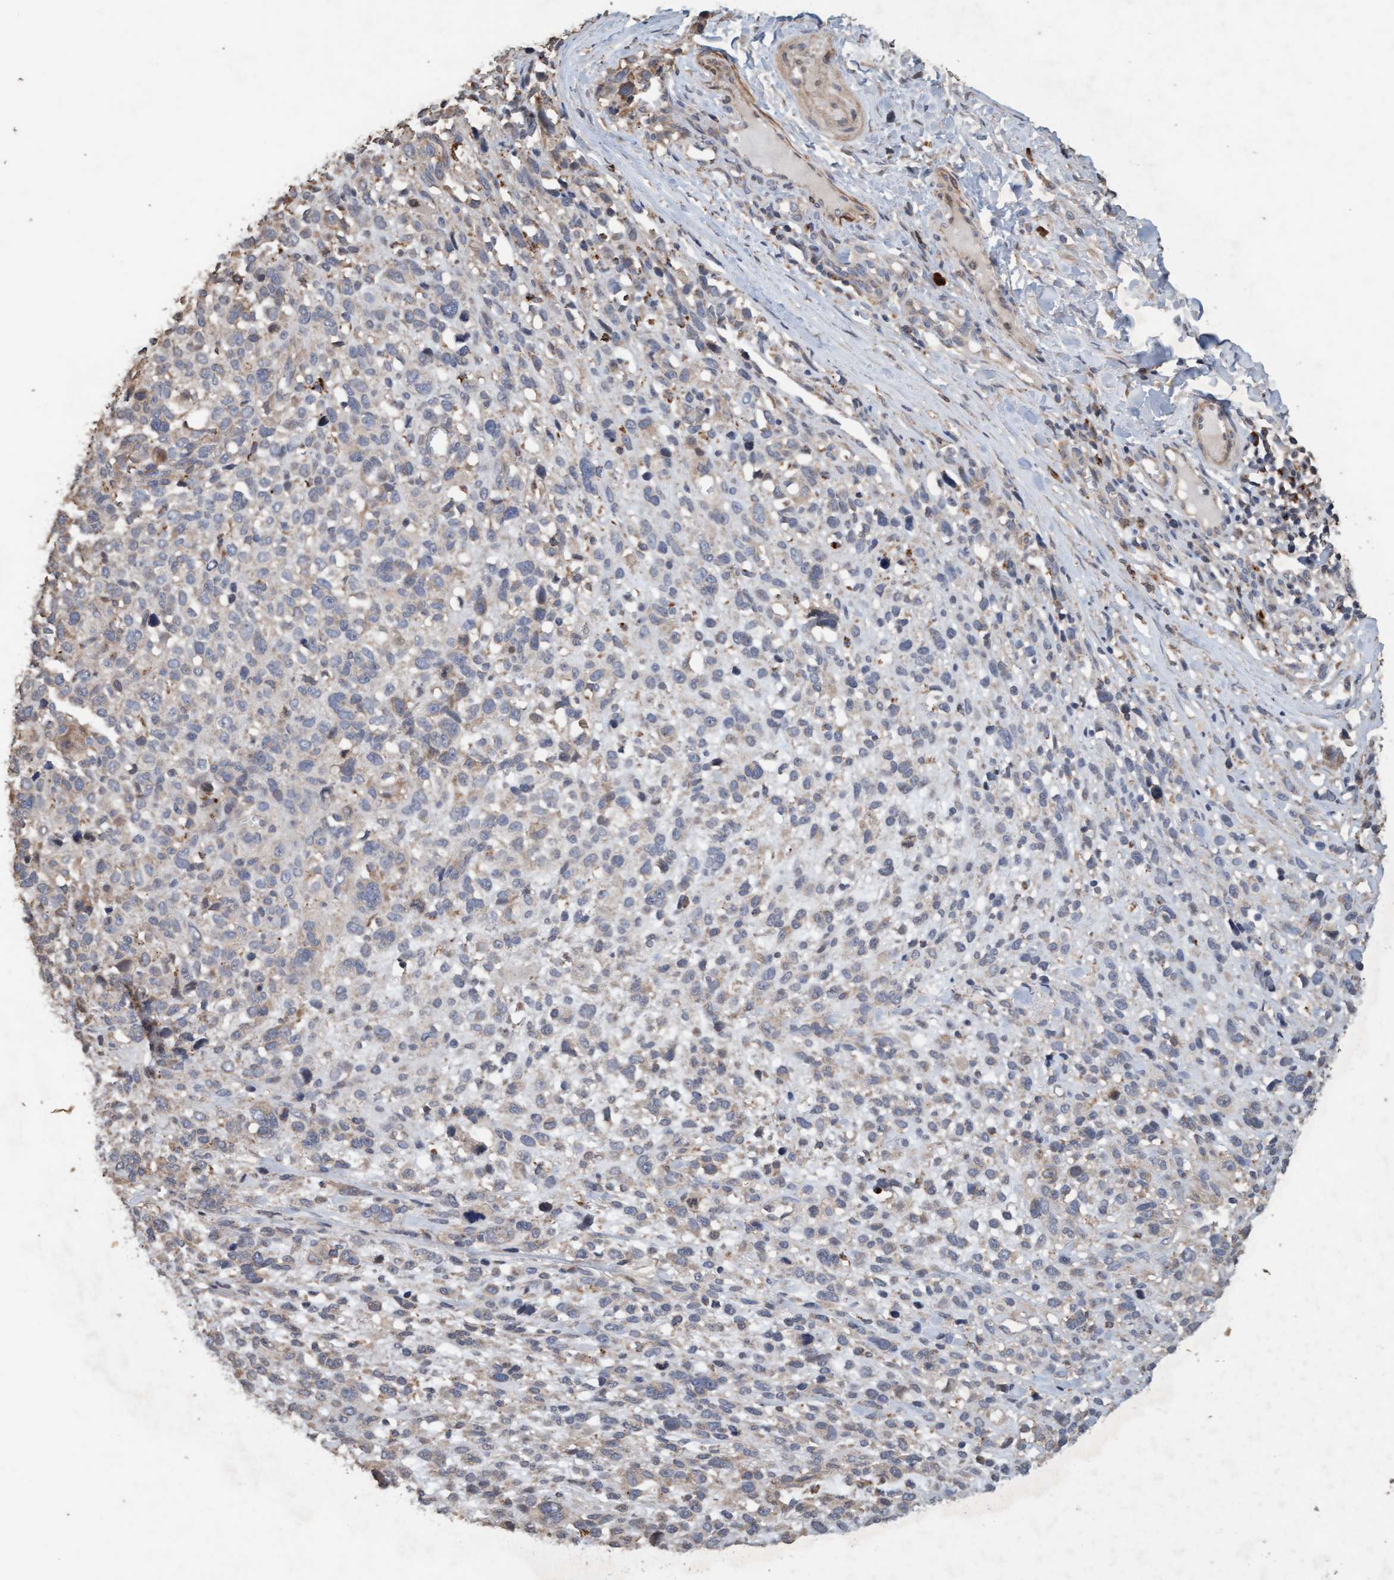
{"staining": {"intensity": "weak", "quantity": "<25%", "location": "cytoplasmic/membranous"}, "tissue": "melanoma", "cell_type": "Tumor cells", "image_type": "cancer", "snomed": [{"axis": "morphology", "description": "Malignant melanoma, NOS"}, {"axis": "topography", "description": "Skin"}], "caption": "This is an immunohistochemistry (IHC) photomicrograph of human malignant melanoma. There is no positivity in tumor cells.", "gene": "LONRF1", "patient": {"sex": "female", "age": 55}}